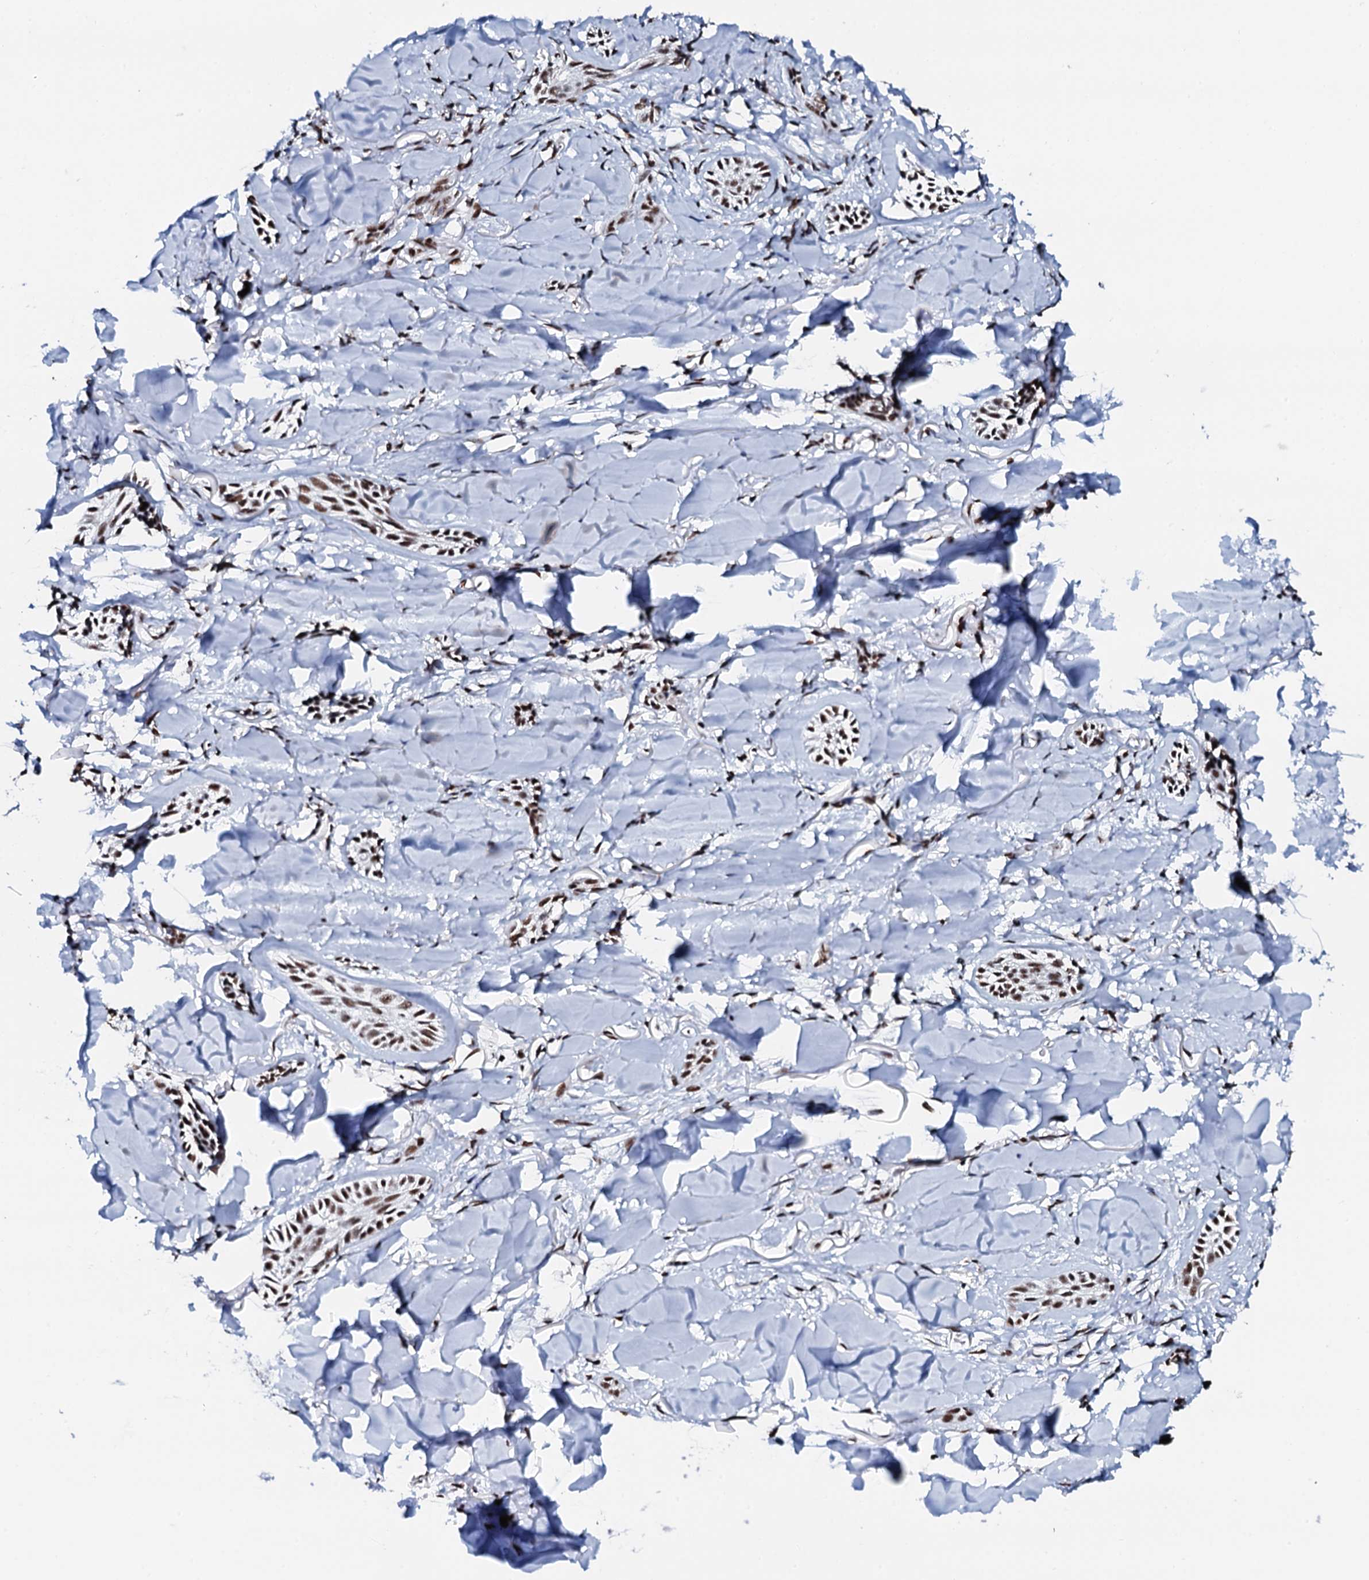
{"staining": {"intensity": "moderate", "quantity": ">75%", "location": "nuclear"}, "tissue": "skin cancer", "cell_type": "Tumor cells", "image_type": "cancer", "snomed": [{"axis": "morphology", "description": "Basal cell carcinoma"}, {"axis": "topography", "description": "Skin"}], "caption": "Immunohistochemistry photomicrograph of neoplastic tissue: skin cancer stained using immunohistochemistry (IHC) exhibits medium levels of moderate protein expression localized specifically in the nuclear of tumor cells, appearing as a nuclear brown color.", "gene": "NKAPD1", "patient": {"sex": "female", "age": 59}}